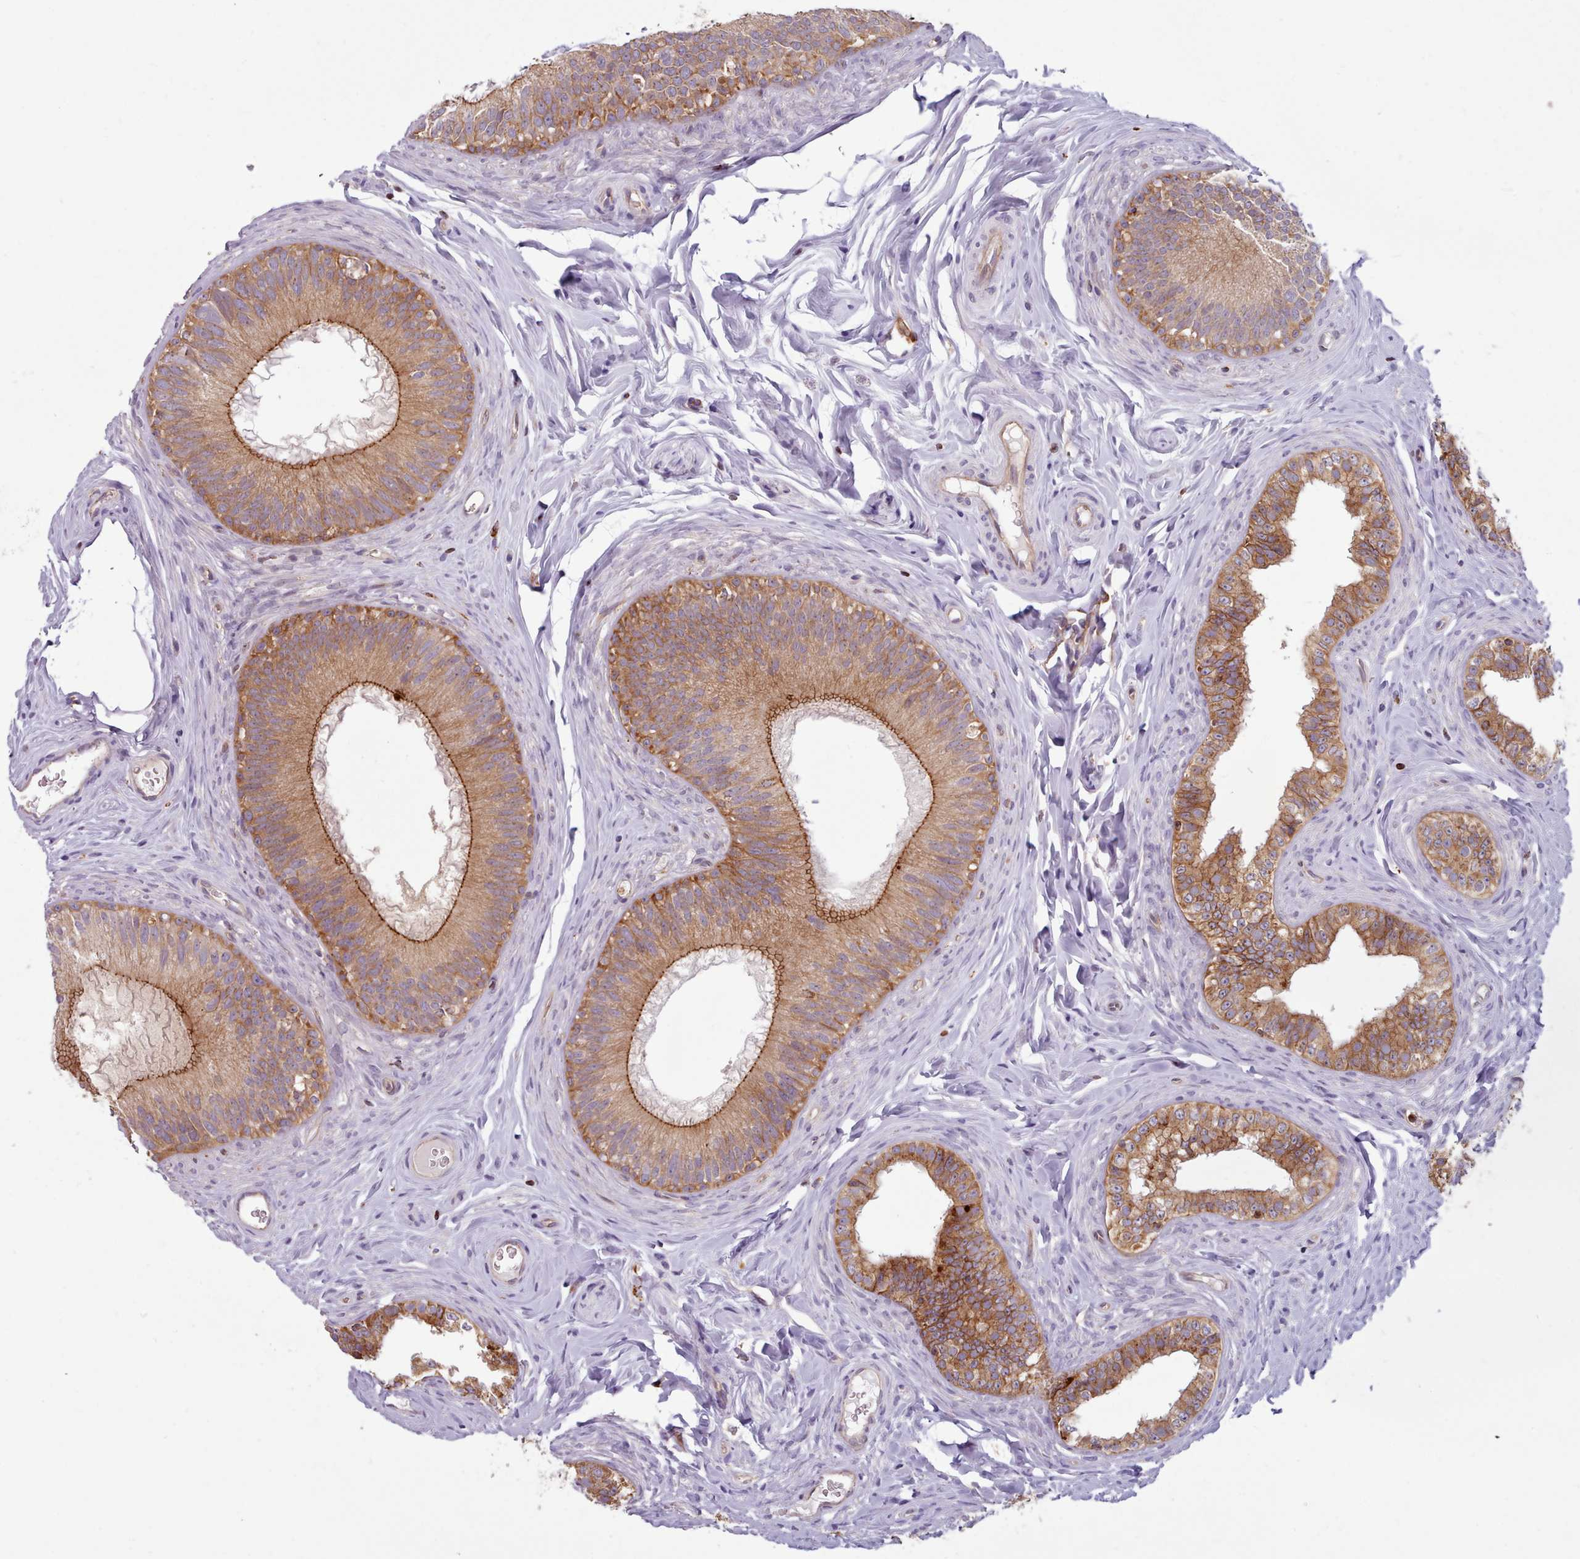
{"staining": {"intensity": "moderate", "quantity": ">75%", "location": "cytoplasmic/membranous"}, "tissue": "epididymis", "cell_type": "Glandular cells", "image_type": "normal", "snomed": [{"axis": "morphology", "description": "Normal tissue, NOS"}, {"axis": "topography", "description": "Epididymis"}], "caption": "High-magnification brightfield microscopy of normal epididymis stained with DAB (brown) and counterstained with hematoxylin (blue). glandular cells exhibit moderate cytoplasmic/membranous positivity is identified in about>75% of cells.", "gene": "CRYBG1", "patient": {"sex": "male", "age": 38}}